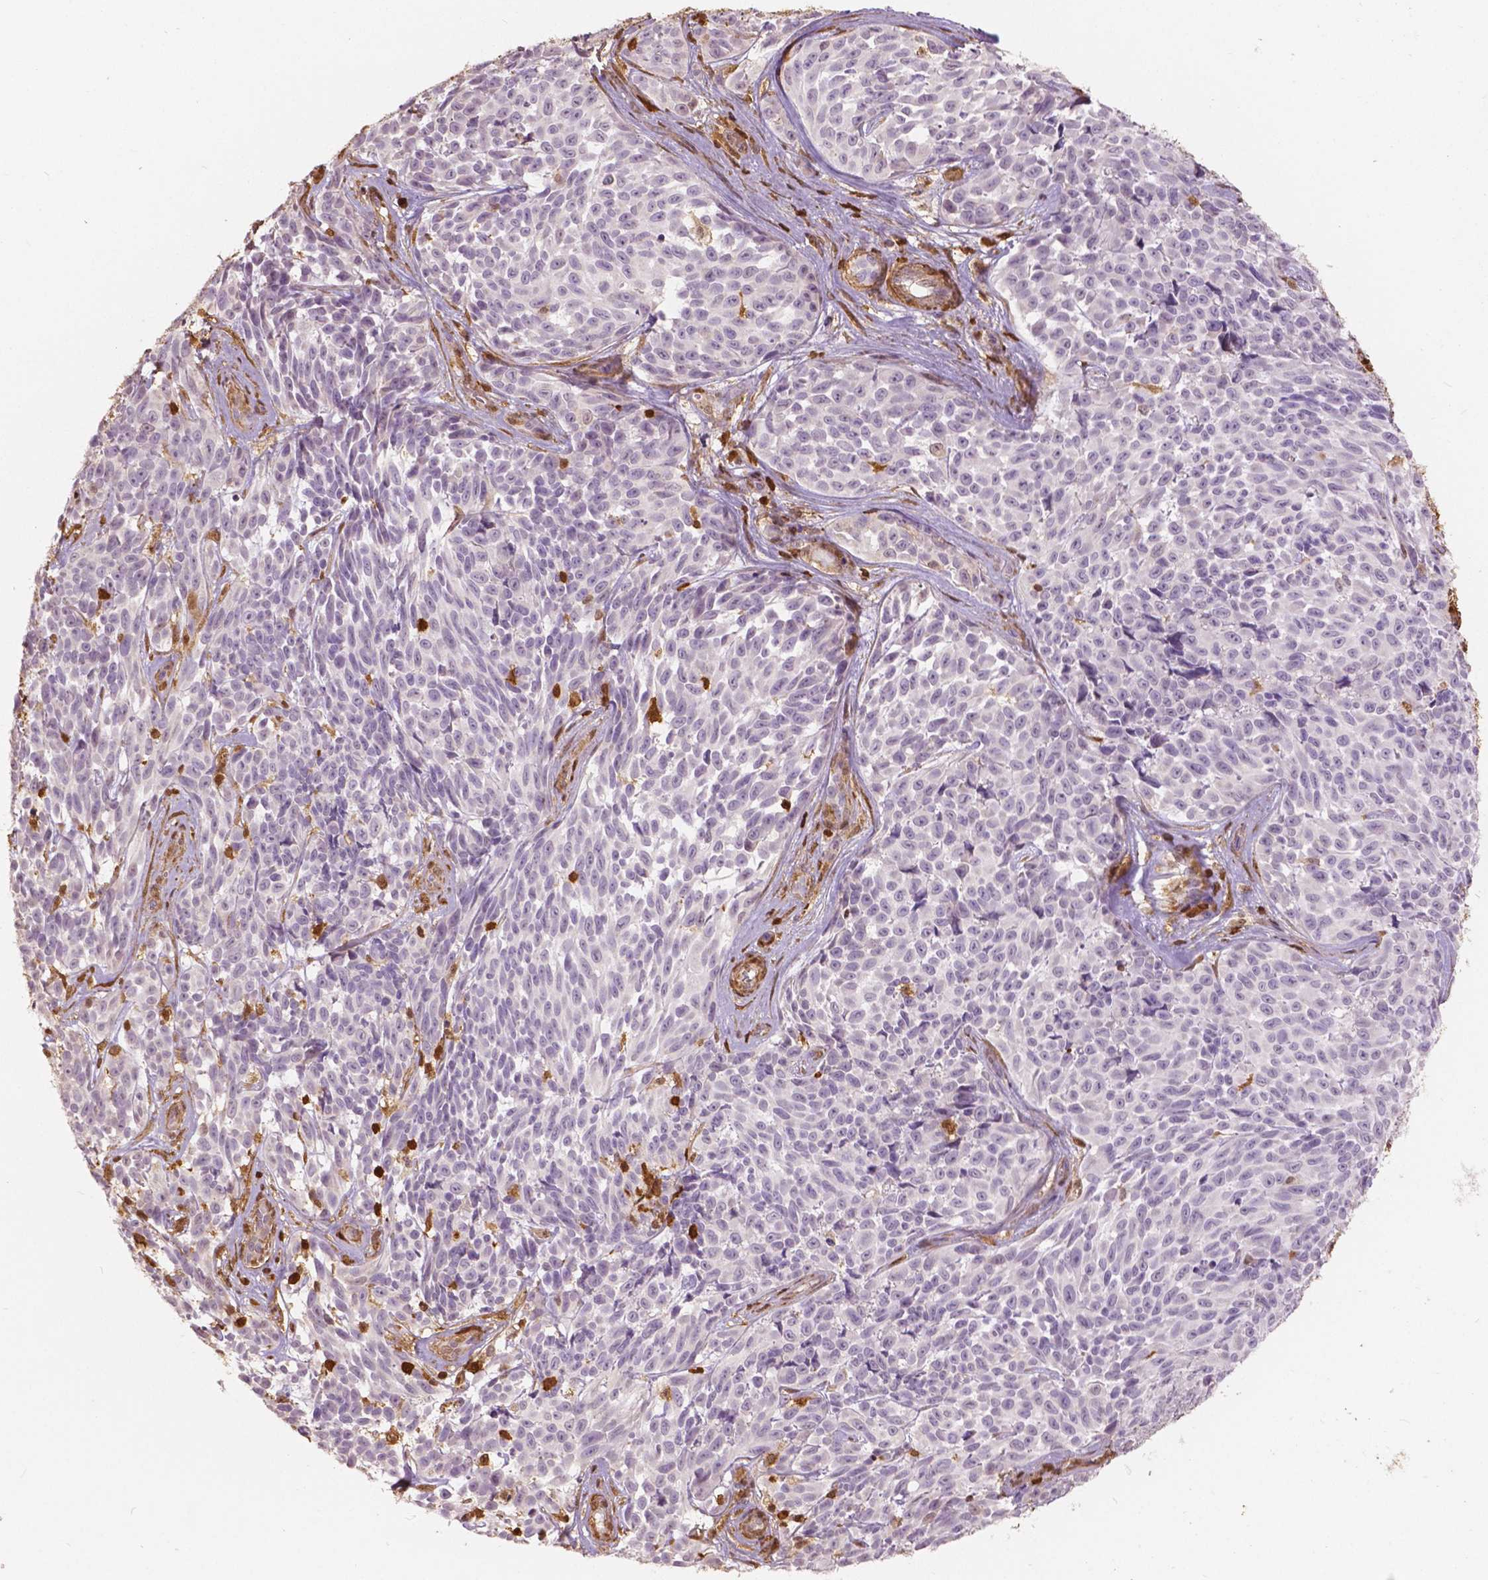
{"staining": {"intensity": "negative", "quantity": "none", "location": "none"}, "tissue": "melanoma", "cell_type": "Tumor cells", "image_type": "cancer", "snomed": [{"axis": "morphology", "description": "Malignant melanoma, NOS"}, {"axis": "topography", "description": "Skin"}], "caption": "DAB (3,3'-diaminobenzidine) immunohistochemical staining of malignant melanoma demonstrates no significant staining in tumor cells. (IHC, brightfield microscopy, high magnification).", "gene": "S100A4", "patient": {"sex": "female", "age": 88}}